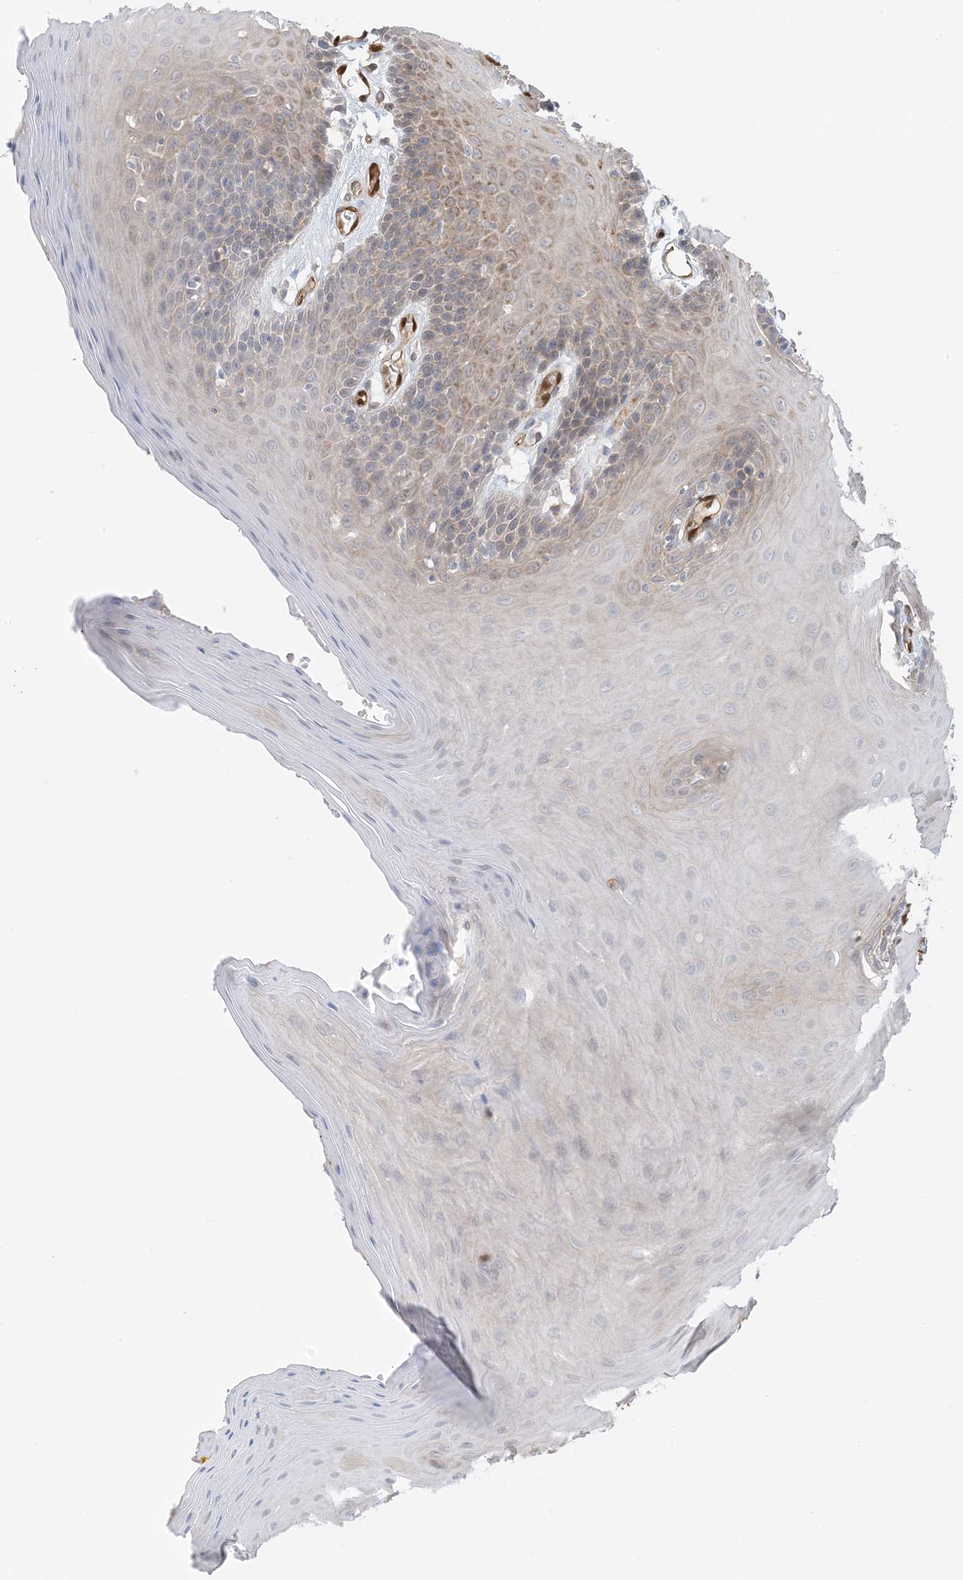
{"staining": {"intensity": "moderate", "quantity": "<25%", "location": "cytoplasmic/membranous"}, "tissue": "oral mucosa", "cell_type": "Squamous epithelial cells", "image_type": "normal", "snomed": [{"axis": "morphology", "description": "Normal tissue, NOS"}, {"axis": "morphology", "description": "Squamous cell carcinoma, NOS"}, {"axis": "topography", "description": "Skeletal muscle"}, {"axis": "topography", "description": "Oral tissue"}, {"axis": "topography", "description": "Salivary gland"}, {"axis": "topography", "description": "Head-Neck"}], "caption": "Immunohistochemistry (IHC) staining of normal oral mucosa, which reveals low levels of moderate cytoplasmic/membranous staining in approximately <25% of squamous epithelial cells indicating moderate cytoplasmic/membranous protein expression. The staining was performed using DAB (brown) for protein detection and nuclei were counterstained in hematoxylin (blue).", "gene": "PPM1F", "patient": {"sex": "male", "age": 54}}